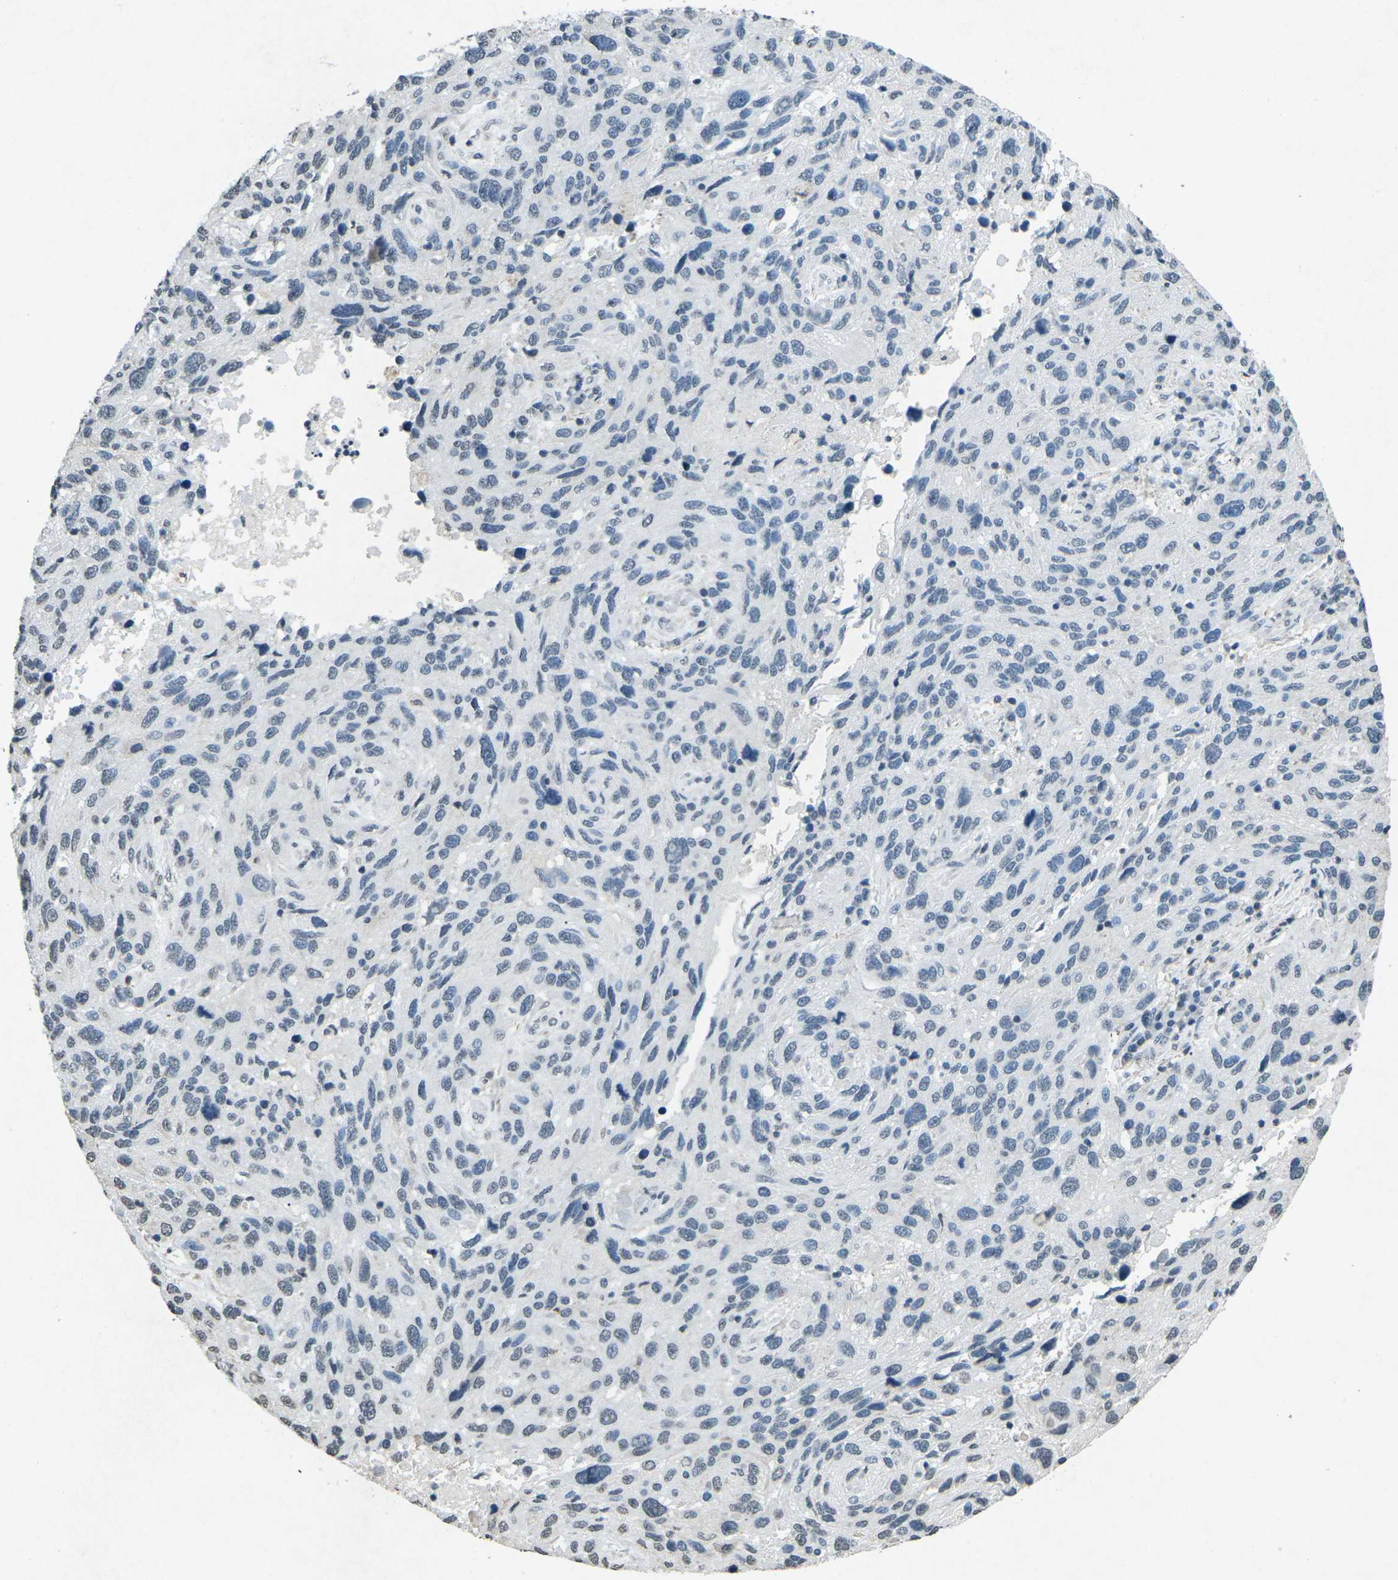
{"staining": {"intensity": "negative", "quantity": "none", "location": "none"}, "tissue": "melanoma", "cell_type": "Tumor cells", "image_type": "cancer", "snomed": [{"axis": "morphology", "description": "Malignant melanoma, NOS"}, {"axis": "topography", "description": "Skin"}], "caption": "Tumor cells are negative for brown protein staining in malignant melanoma.", "gene": "TFR2", "patient": {"sex": "male", "age": 53}}